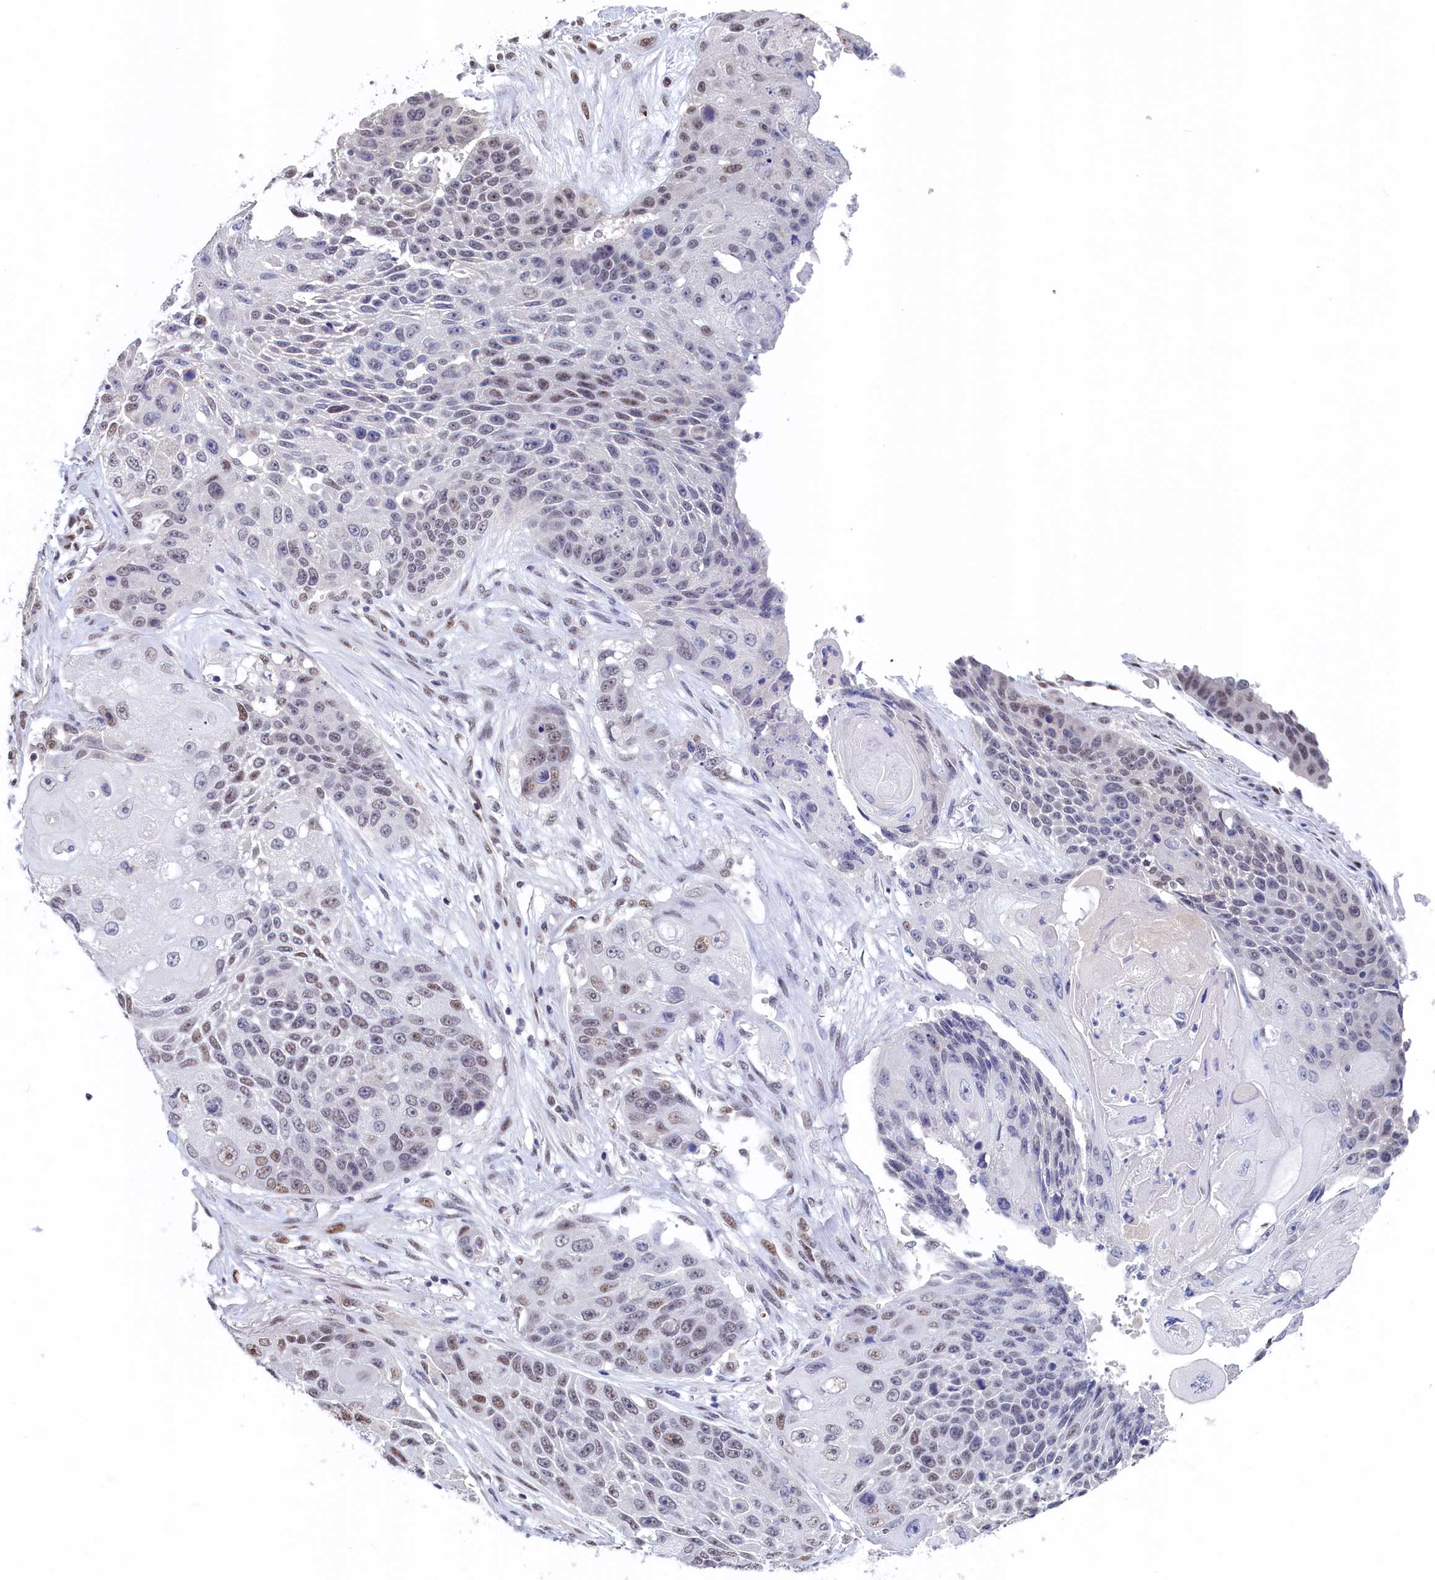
{"staining": {"intensity": "weak", "quantity": "<25%", "location": "nuclear"}, "tissue": "lung cancer", "cell_type": "Tumor cells", "image_type": "cancer", "snomed": [{"axis": "morphology", "description": "Squamous cell carcinoma, NOS"}, {"axis": "topography", "description": "Lung"}], "caption": "Tumor cells show no significant protein staining in squamous cell carcinoma (lung).", "gene": "MOSPD3", "patient": {"sex": "male", "age": 61}}